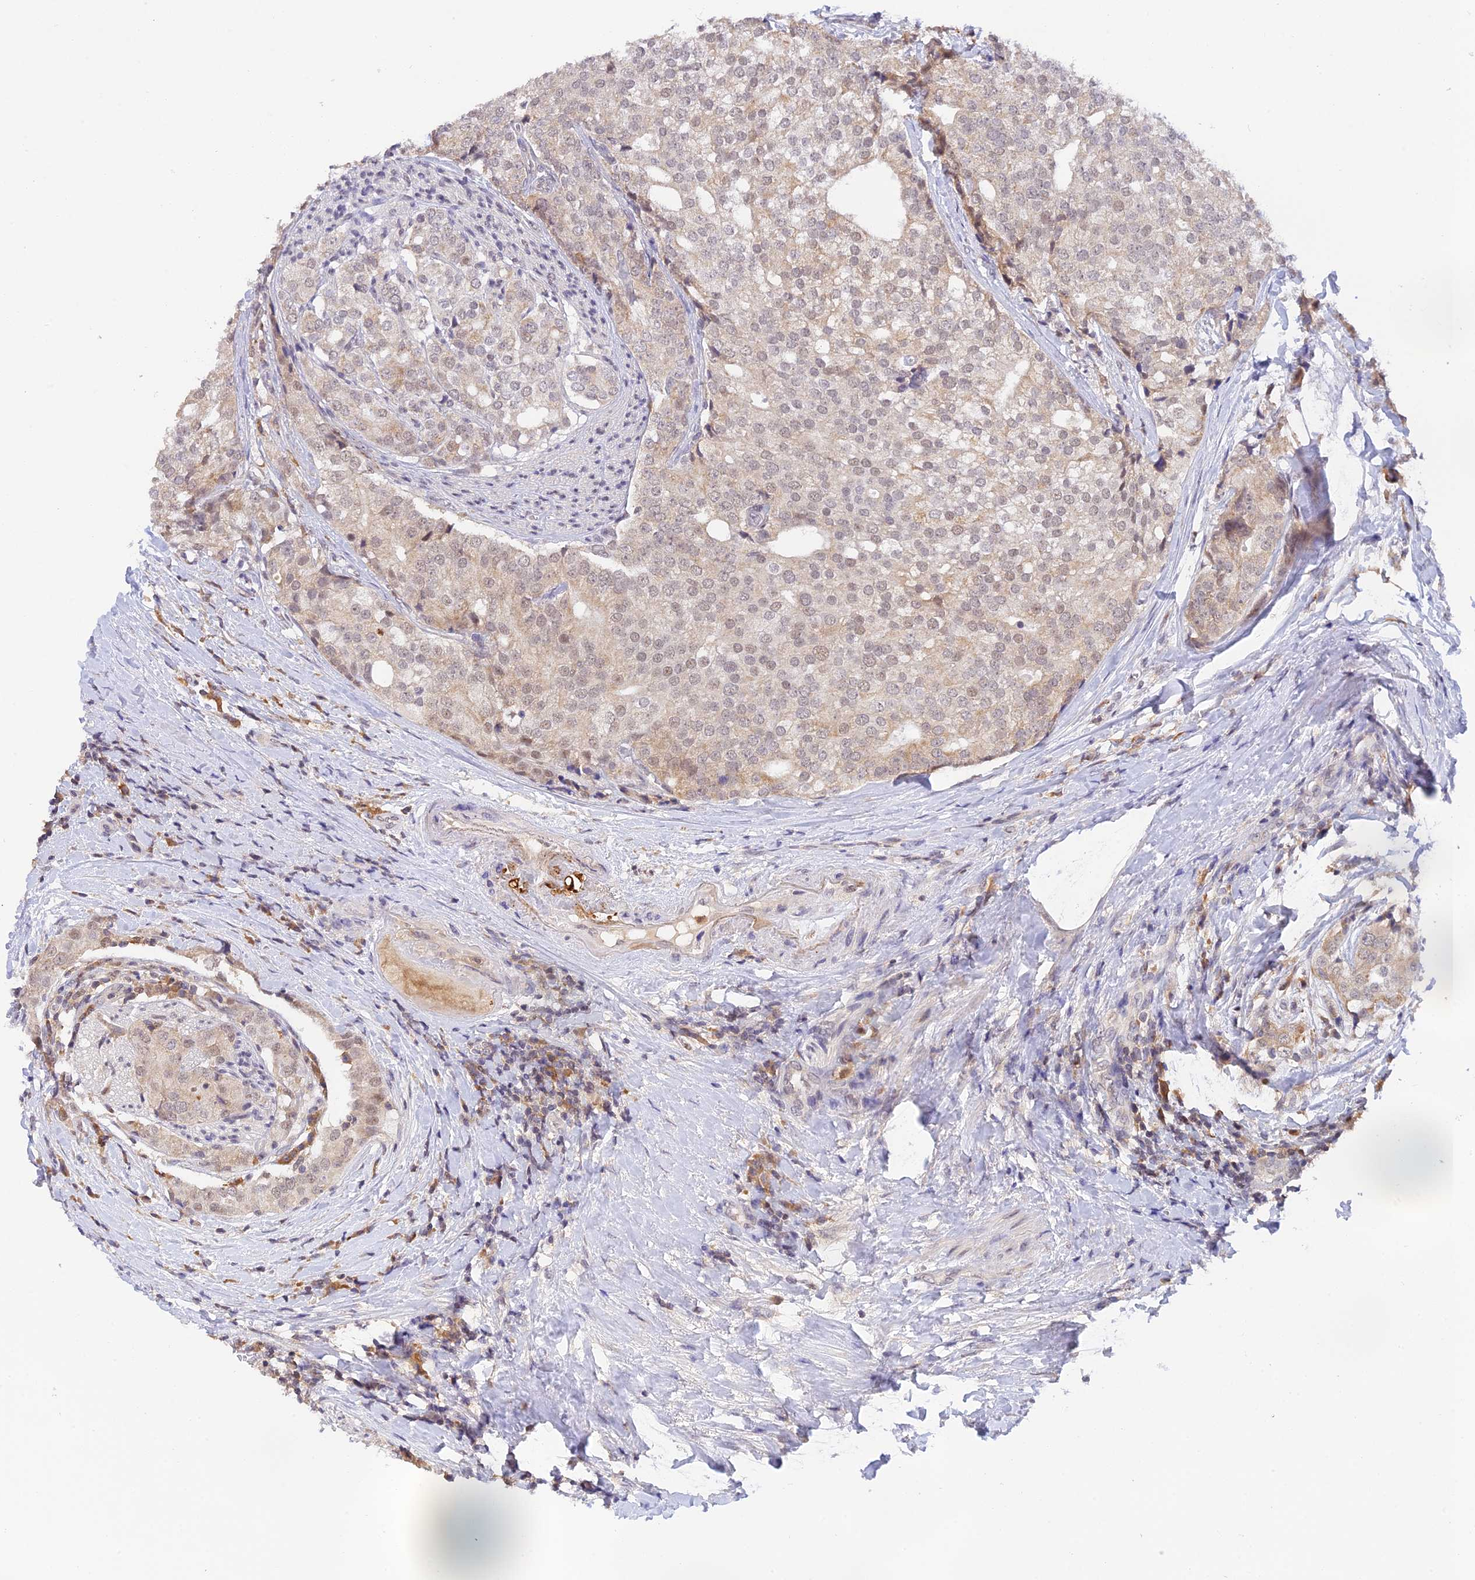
{"staining": {"intensity": "weak", "quantity": "<25%", "location": "nuclear"}, "tissue": "prostate cancer", "cell_type": "Tumor cells", "image_type": "cancer", "snomed": [{"axis": "morphology", "description": "Adenocarcinoma, High grade"}, {"axis": "topography", "description": "Prostate"}], "caption": "This photomicrograph is of prostate high-grade adenocarcinoma stained with IHC to label a protein in brown with the nuclei are counter-stained blue. There is no positivity in tumor cells.", "gene": "PEX16", "patient": {"sex": "male", "age": 49}}